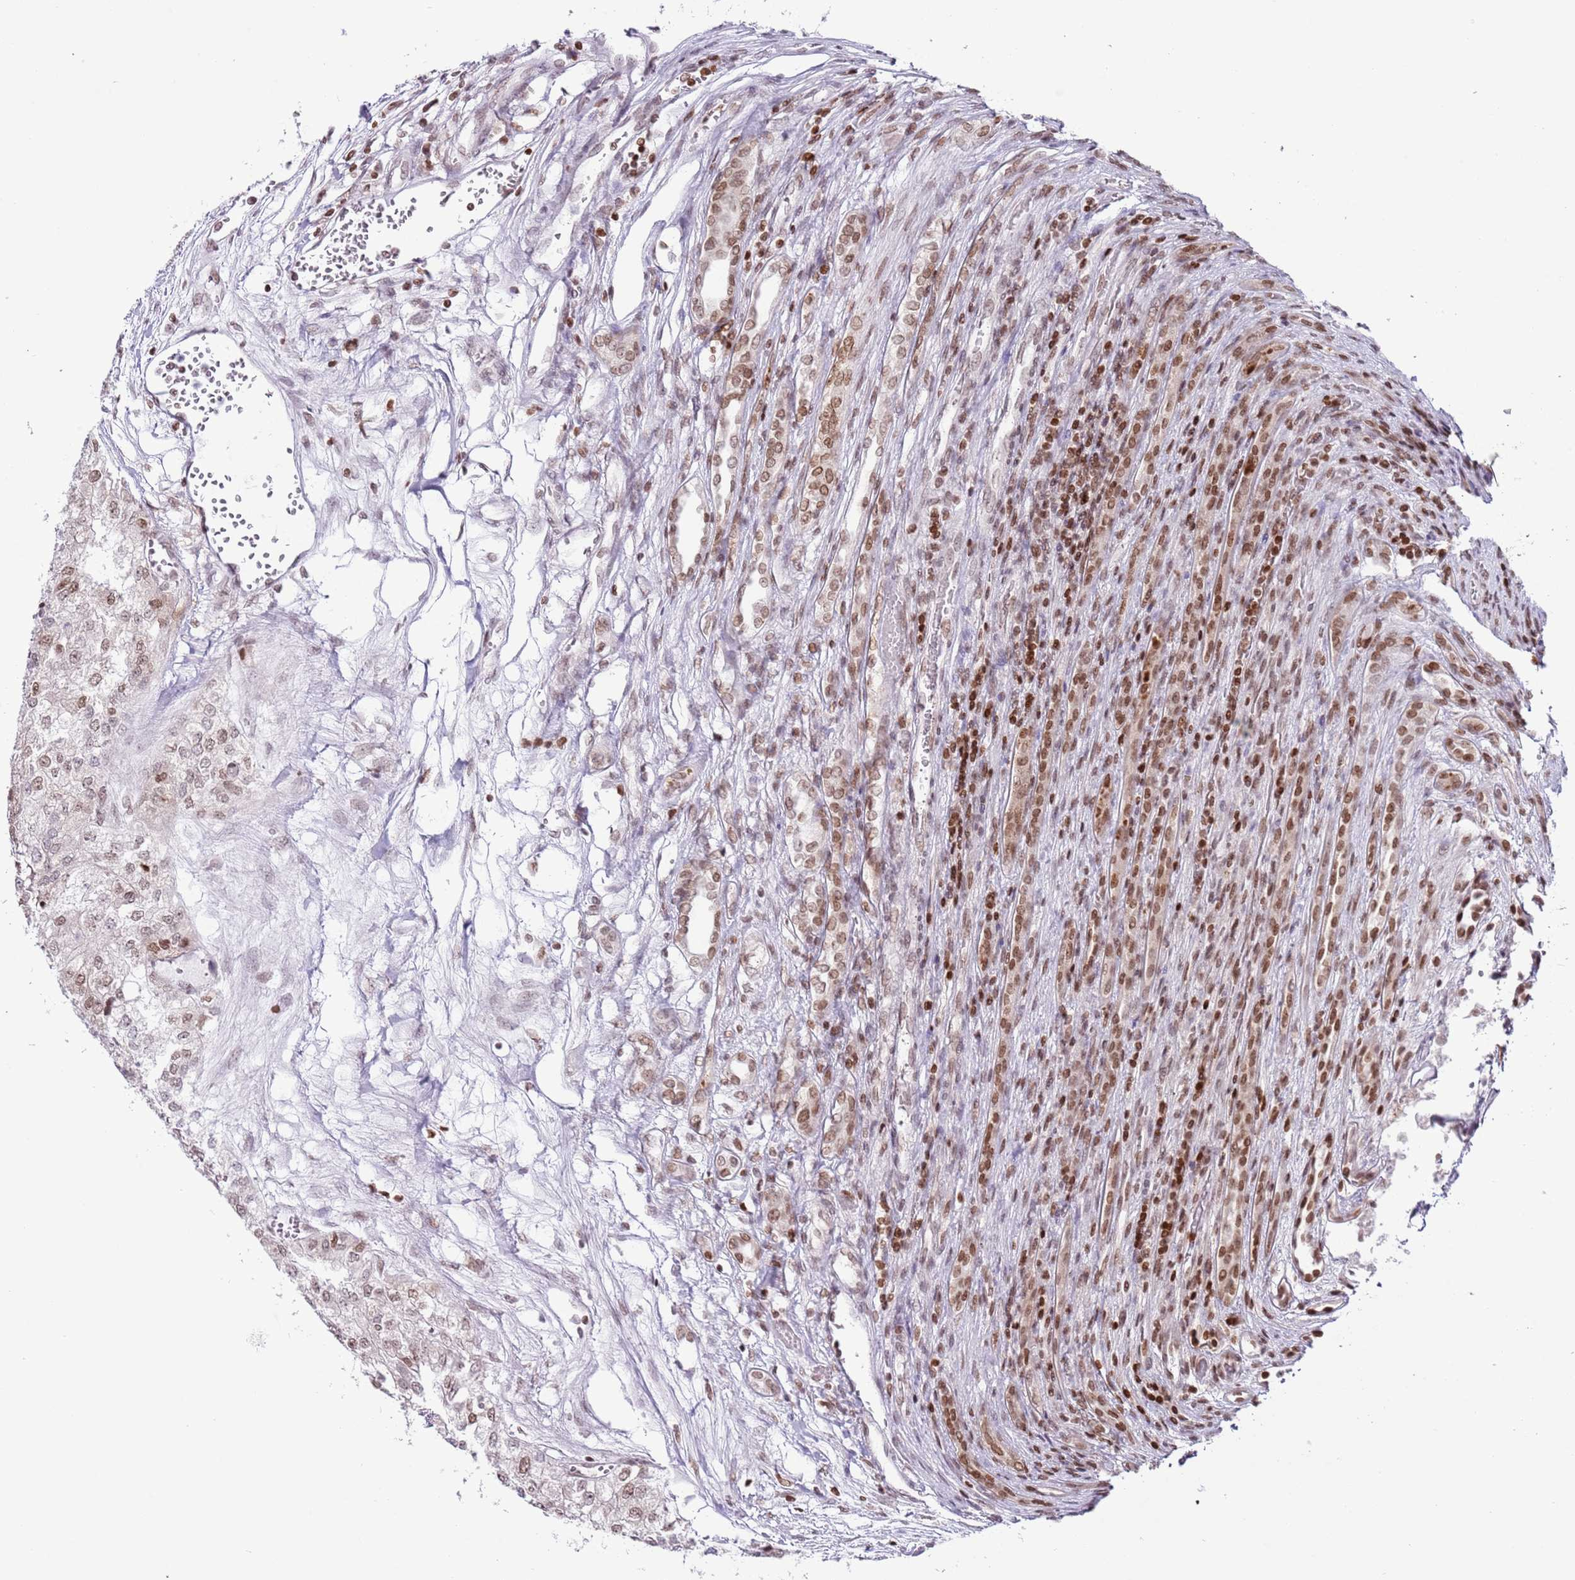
{"staining": {"intensity": "weak", "quantity": "25%-75%", "location": "nuclear"}, "tissue": "renal cancer", "cell_type": "Tumor cells", "image_type": "cancer", "snomed": [{"axis": "morphology", "description": "Adenocarcinoma, NOS"}, {"axis": "topography", "description": "Kidney"}], "caption": "This is an image of immunohistochemistry staining of renal adenocarcinoma, which shows weak expression in the nuclear of tumor cells.", "gene": "SELENOH", "patient": {"sex": "female", "age": 54}}